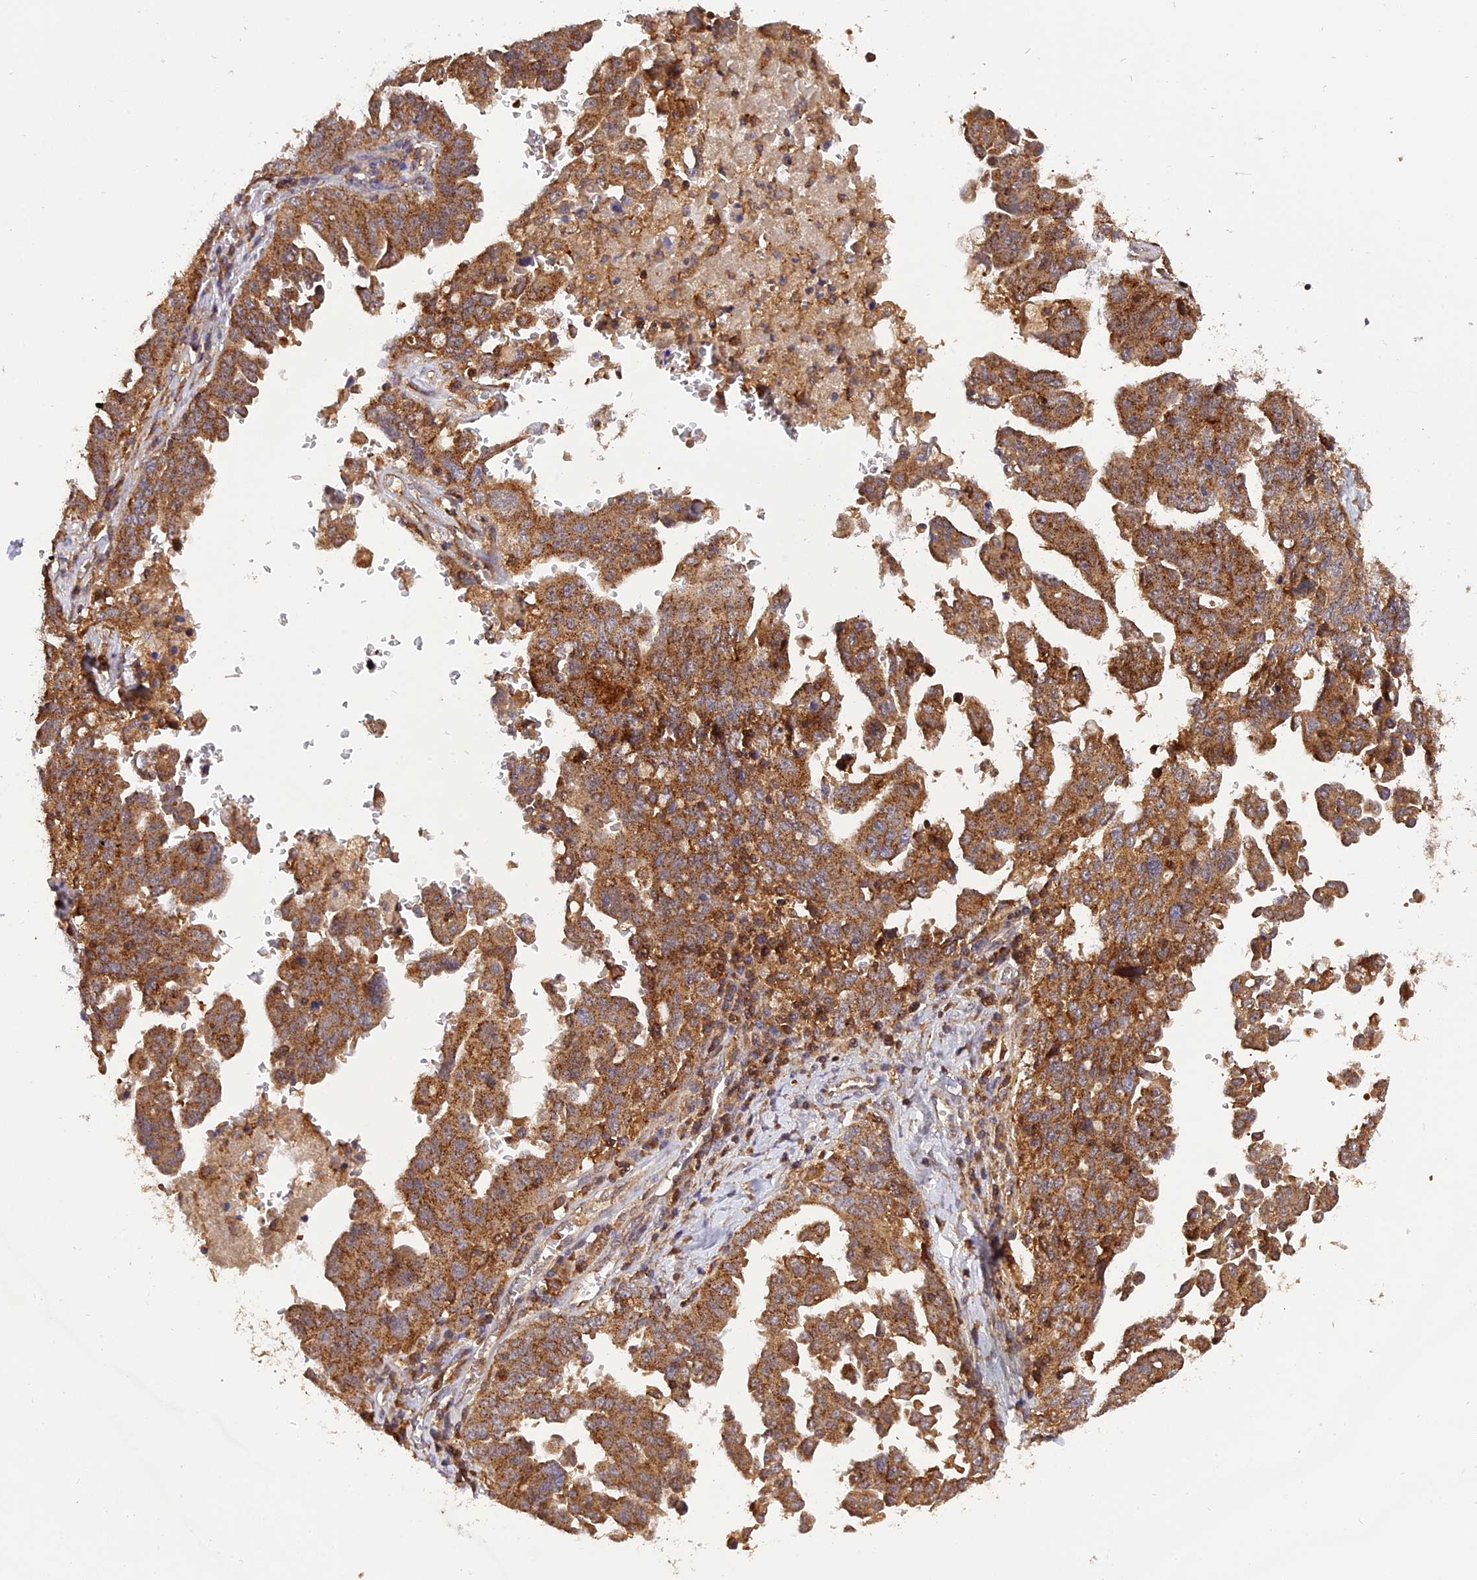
{"staining": {"intensity": "moderate", "quantity": ">75%", "location": "cytoplasmic/membranous"}, "tissue": "ovarian cancer", "cell_type": "Tumor cells", "image_type": "cancer", "snomed": [{"axis": "morphology", "description": "Carcinoma, endometroid"}, {"axis": "topography", "description": "Ovary"}], "caption": "Protein analysis of endometroid carcinoma (ovarian) tissue exhibits moderate cytoplasmic/membranous positivity in approximately >75% of tumor cells.", "gene": "PEX3", "patient": {"sex": "female", "age": 62}}